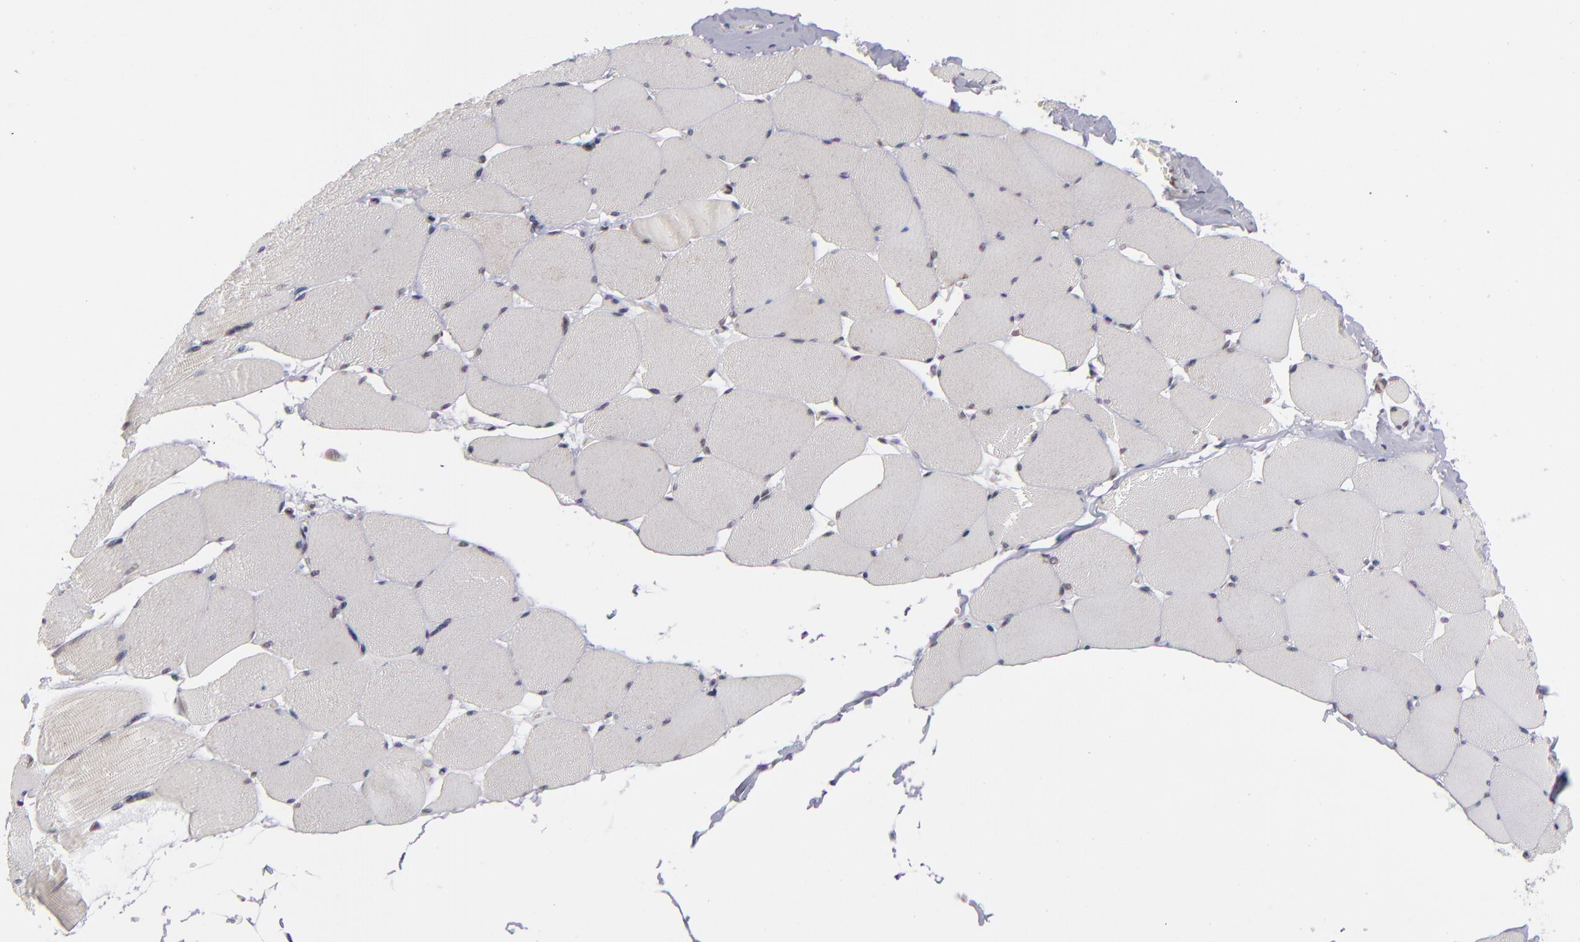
{"staining": {"intensity": "weak", "quantity": "<25%", "location": "nuclear"}, "tissue": "skeletal muscle", "cell_type": "Myocytes", "image_type": "normal", "snomed": [{"axis": "morphology", "description": "Normal tissue, NOS"}, {"axis": "topography", "description": "Skeletal muscle"}], "caption": "Skeletal muscle stained for a protein using immunohistochemistry displays no positivity myocytes.", "gene": "MLLT3", "patient": {"sex": "male", "age": 62}}